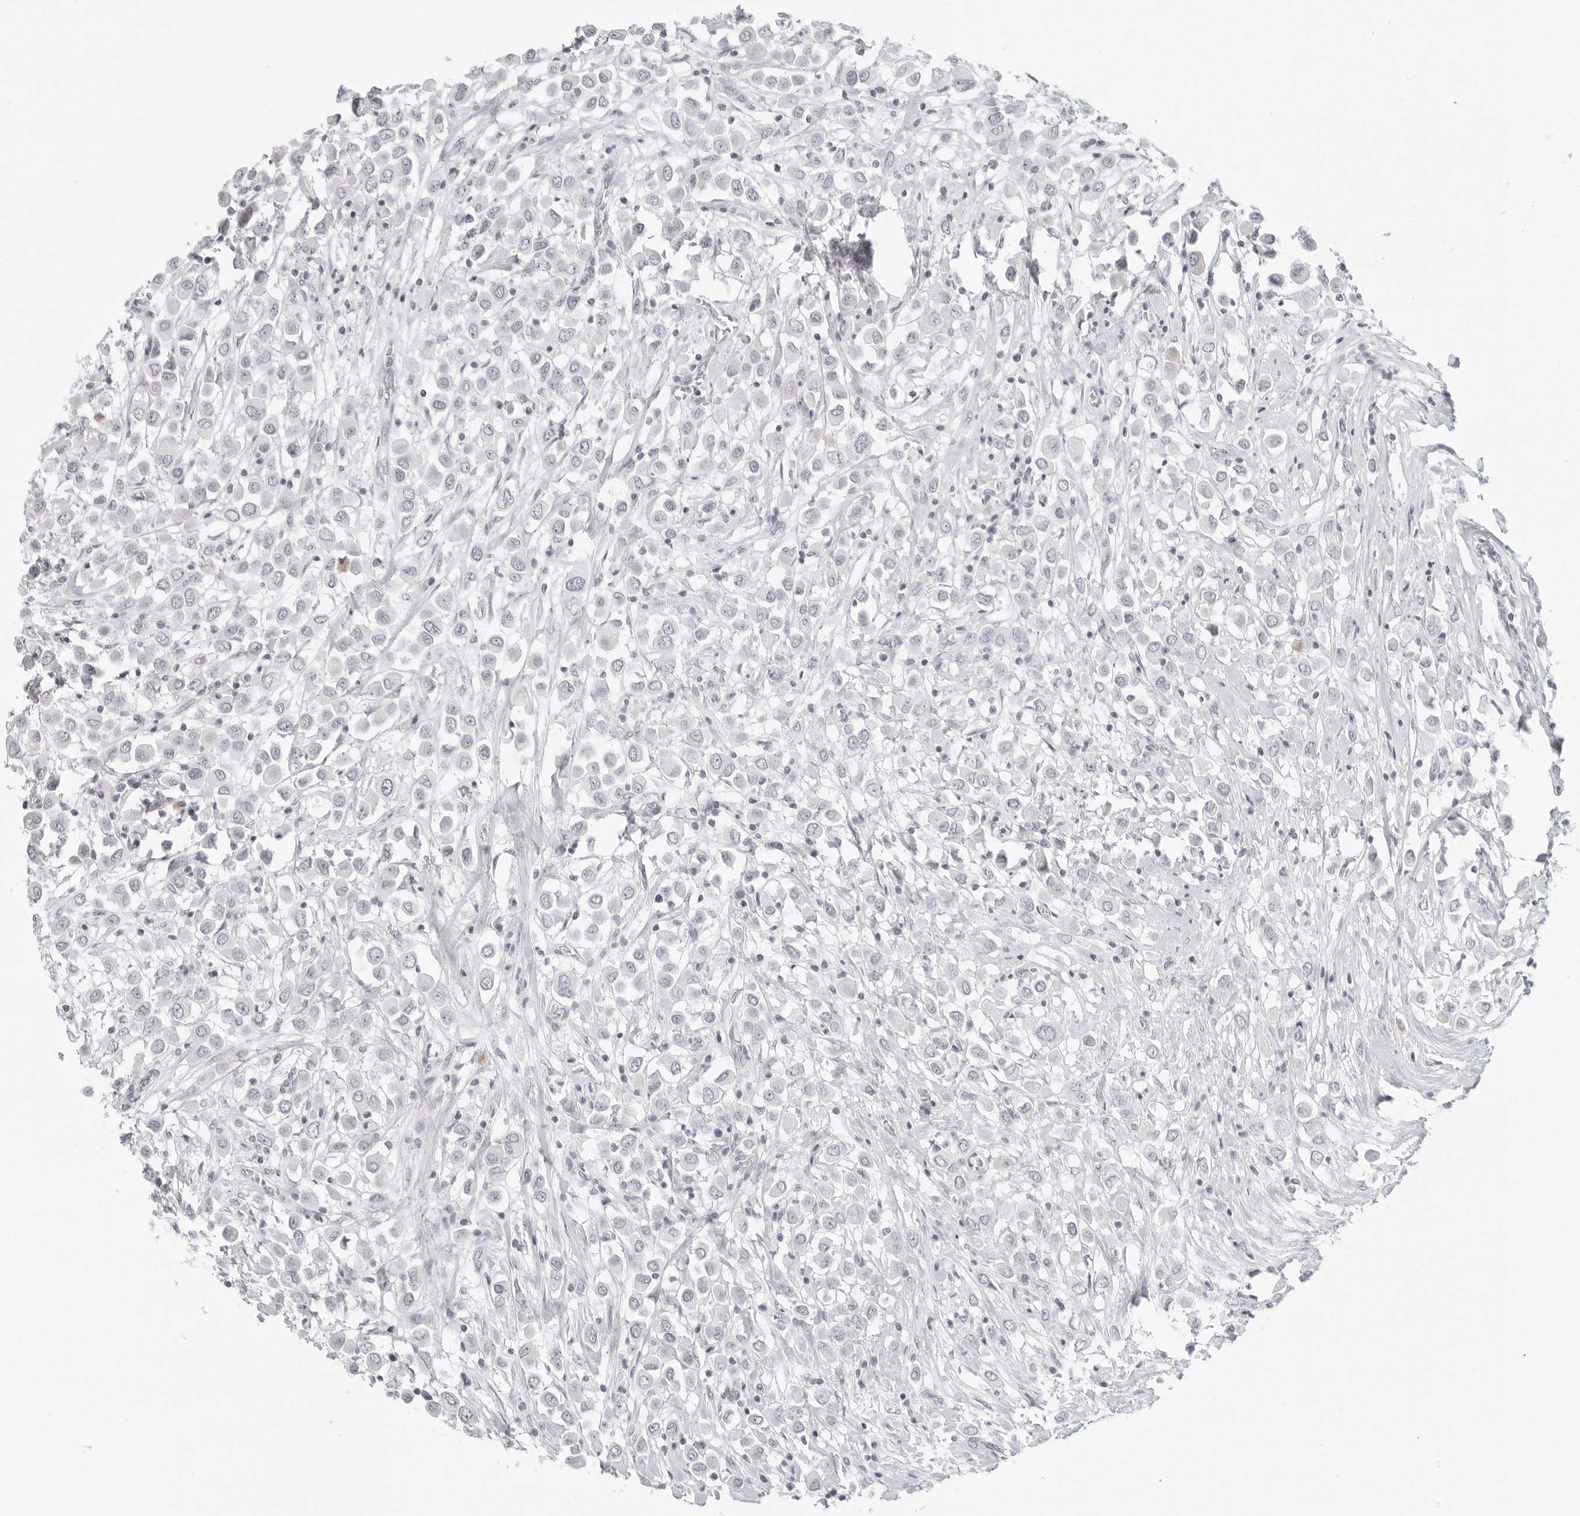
{"staining": {"intensity": "negative", "quantity": "none", "location": "none"}, "tissue": "breast cancer", "cell_type": "Tumor cells", "image_type": "cancer", "snomed": [{"axis": "morphology", "description": "Duct carcinoma"}, {"axis": "topography", "description": "Breast"}], "caption": "Immunohistochemical staining of human breast cancer reveals no significant staining in tumor cells. (DAB (3,3'-diaminobenzidine) IHC, high magnification).", "gene": "RPS6KC1", "patient": {"sex": "female", "age": 61}}